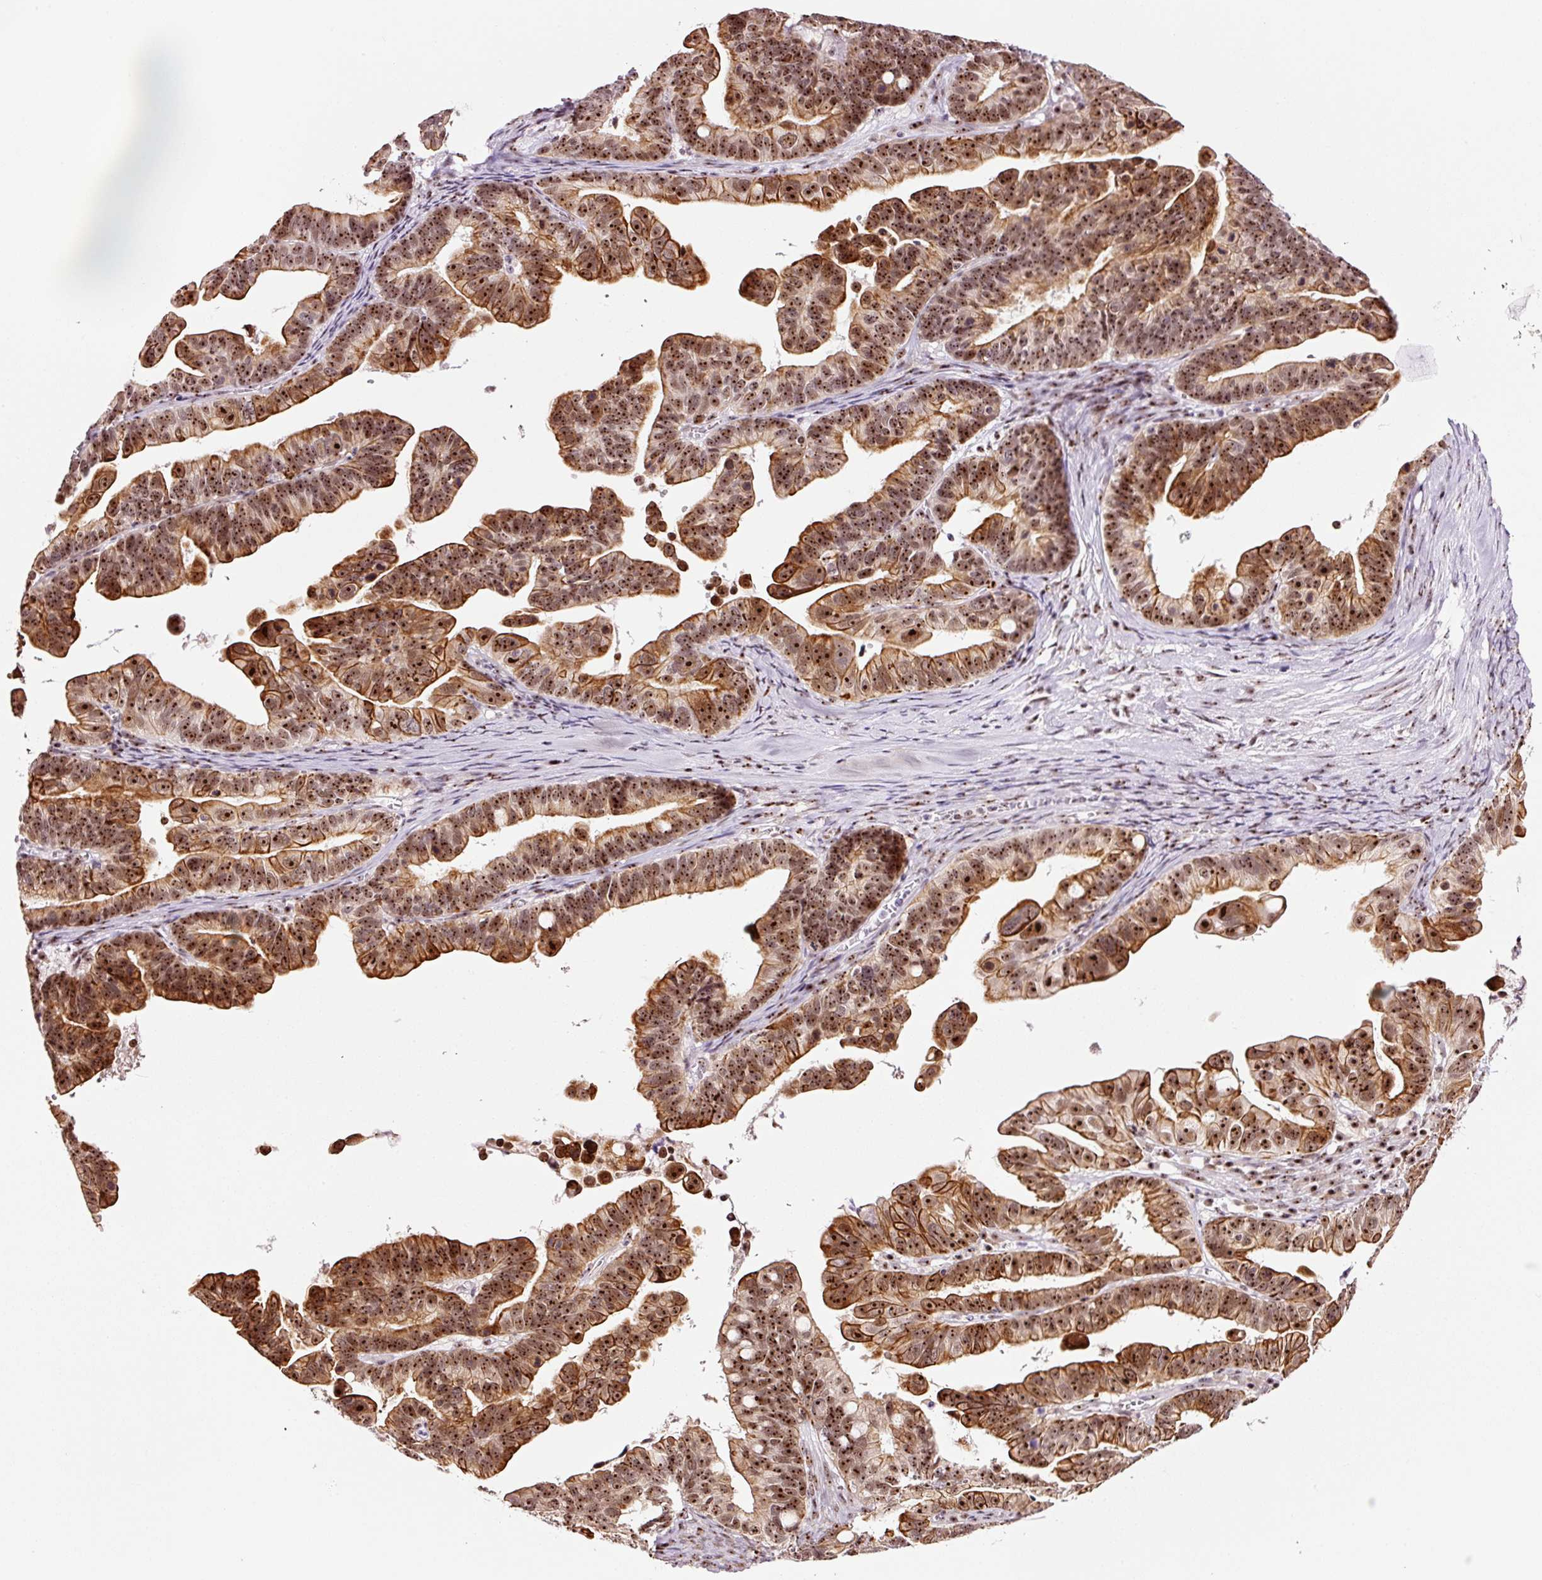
{"staining": {"intensity": "moderate", "quantity": ">75%", "location": "cytoplasmic/membranous,nuclear"}, "tissue": "ovarian cancer", "cell_type": "Tumor cells", "image_type": "cancer", "snomed": [{"axis": "morphology", "description": "Cystadenocarcinoma, serous, NOS"}, {"axis": "topography", "description": "Ovary"}], "caption": "Immunohistochemistry (IHC) histopathology image of neoplastic tissue: human ovarian serous cystadenocarcinoma stained using IHC exhibits medium levels of moderate protein expression localized specifically in the cytoplasmic/membranous and nuclear of tumor cells, appearing as a cytoplasmic/membranous and nuclear brown color.", "gene": "GNL3", "patient": {"sex": "female", "age": 56}}